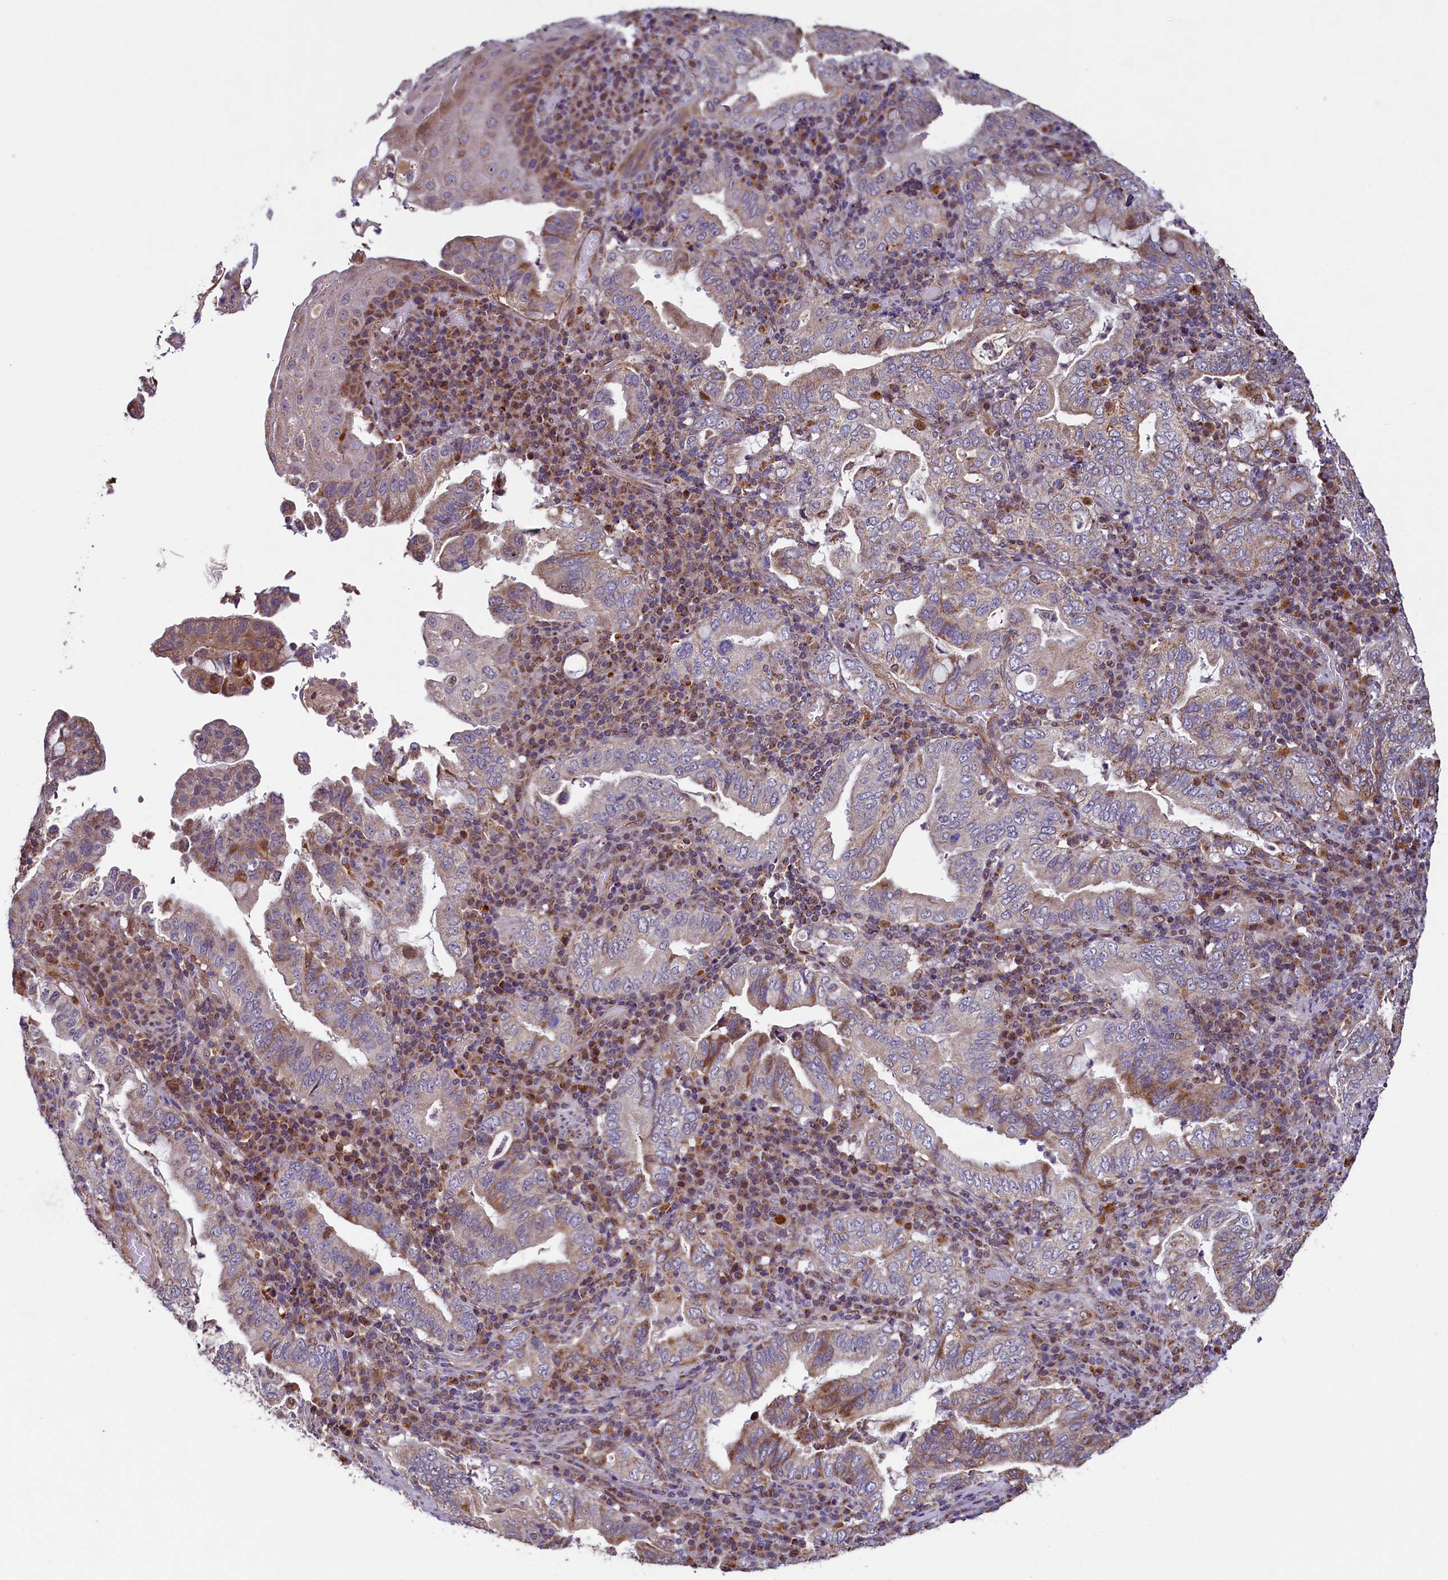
{"staining": {"intensity": "weak", "quantity": "25%-75%", "location": "cytoplasmic/membranous"}, "tissue": "stomach cancer", "cell_type": "Tumor cells", "image_type": "cancer", "snomed": [{"axis": "morphology", "description": "Normal tissue, NOS"}, {"axis": "morphology", "description": "Adenocarcinoma, NOS"}, {"axis": "topography", "description": "Esophagus"}, {"axis": "topography", "description": "Stomach, upper"}, {"axis": "topography", "description": "Peripheral nerve tissue"}], "caption": "Protein expression analysis of human adenocarcinoma (stomach) reveals weak cytoplasmic/membranous positivity in approximately 25%-75% of tumor cells. Nuclei are stained in blue.", "gene": "ZNF577", "patient": {"sex": "male", "age": 62}}